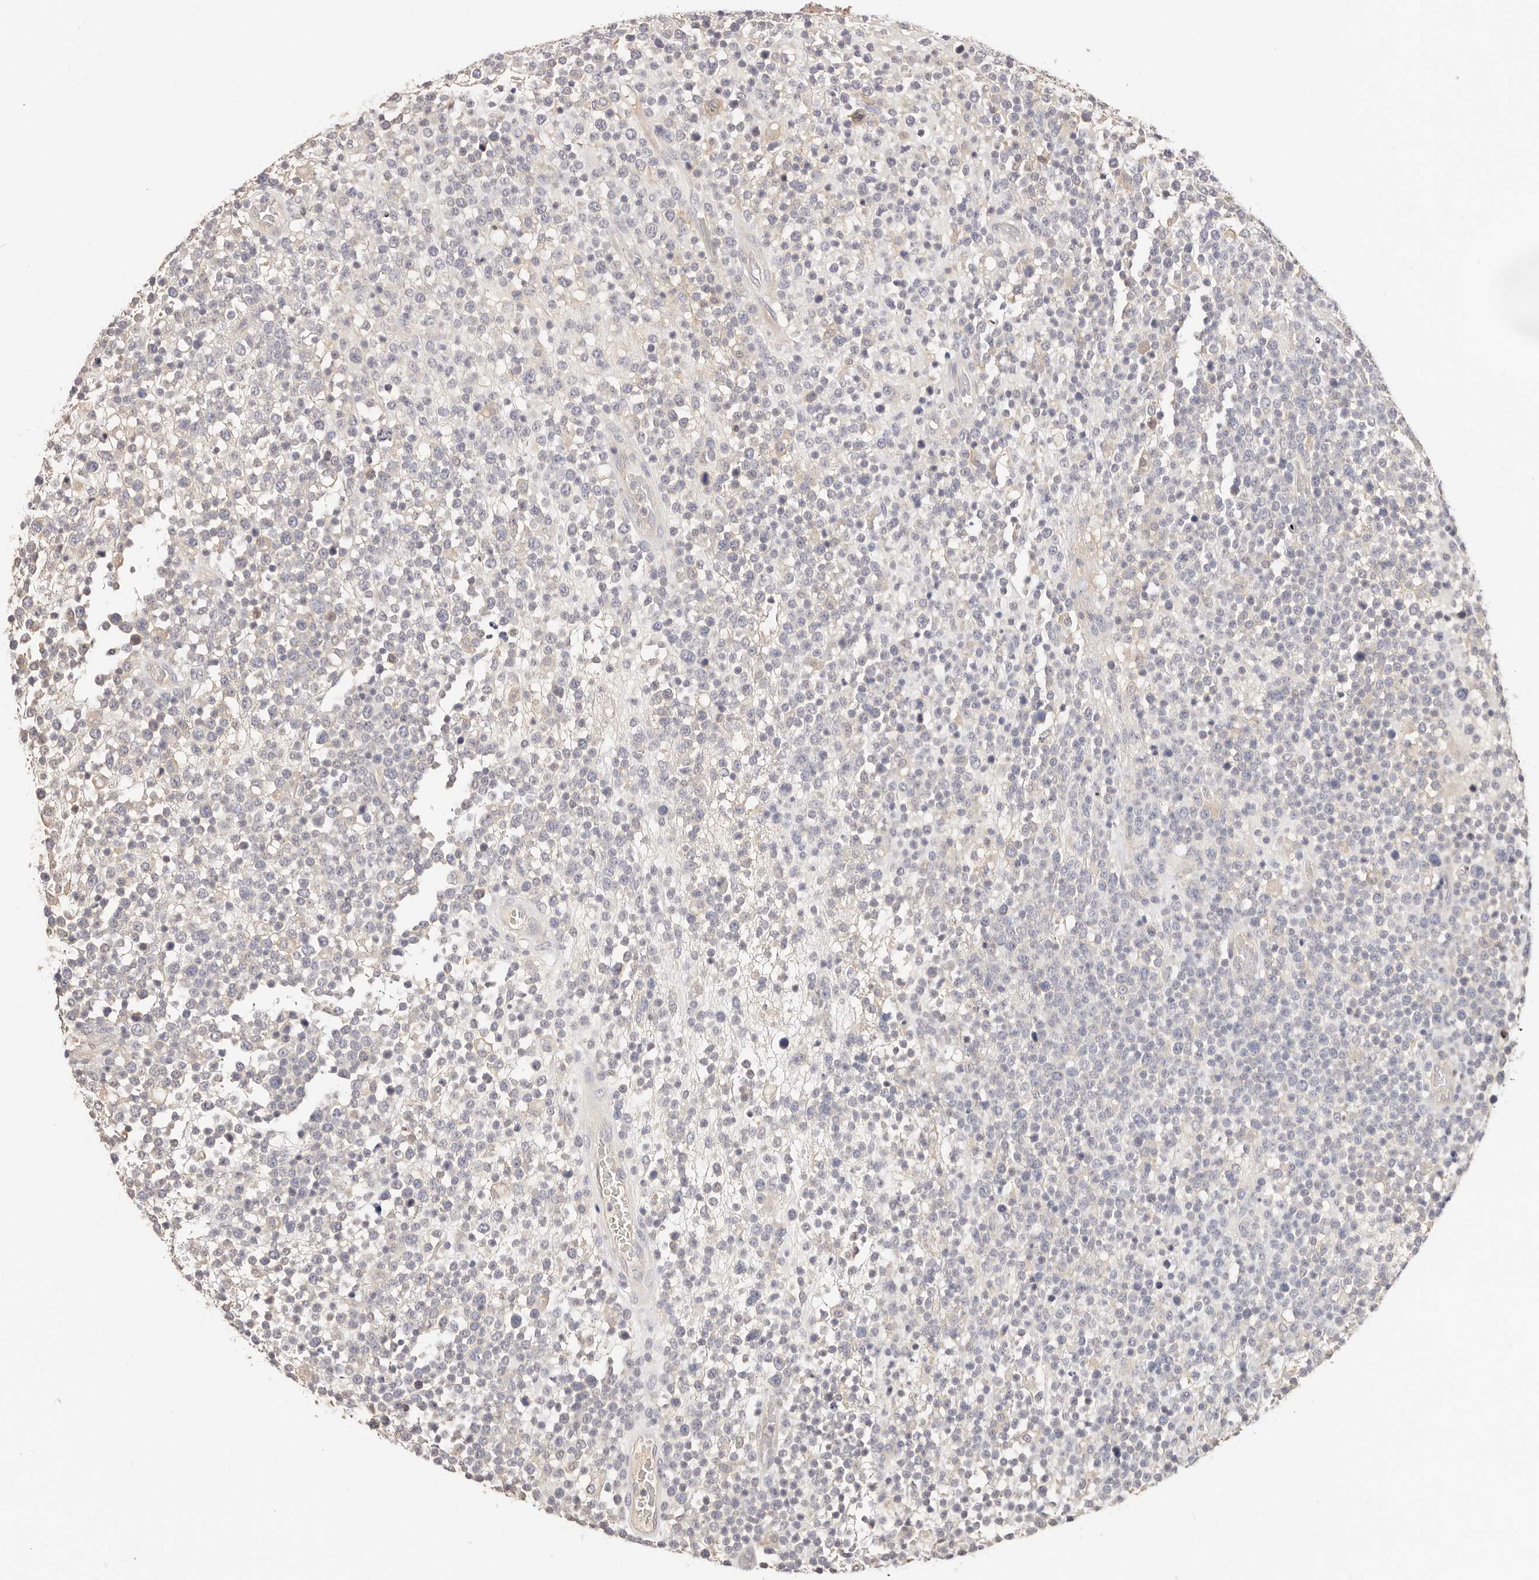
{"staining": {"intensity": "negative", "quantity": "none", "location": "none"}, "tissue": "lymphoma", "cell_type": "Tumor cells", "image_type": "cancer", "snomed": [{"axis": "morphology", "description": "Malignant lymphoma, non-Hodgkin's type, High grade"}, {"axis": "topography", "description": "Colon"}], "caption": "Immunohistochemistry photomicrograph of human high-grade malignant lymphoma, non-Hodgkin's type stained for a protein (brown), which displays no positivity in tumor cells.", "gene": "CXADR", "patient": {"sex": "female", "age": 53}}